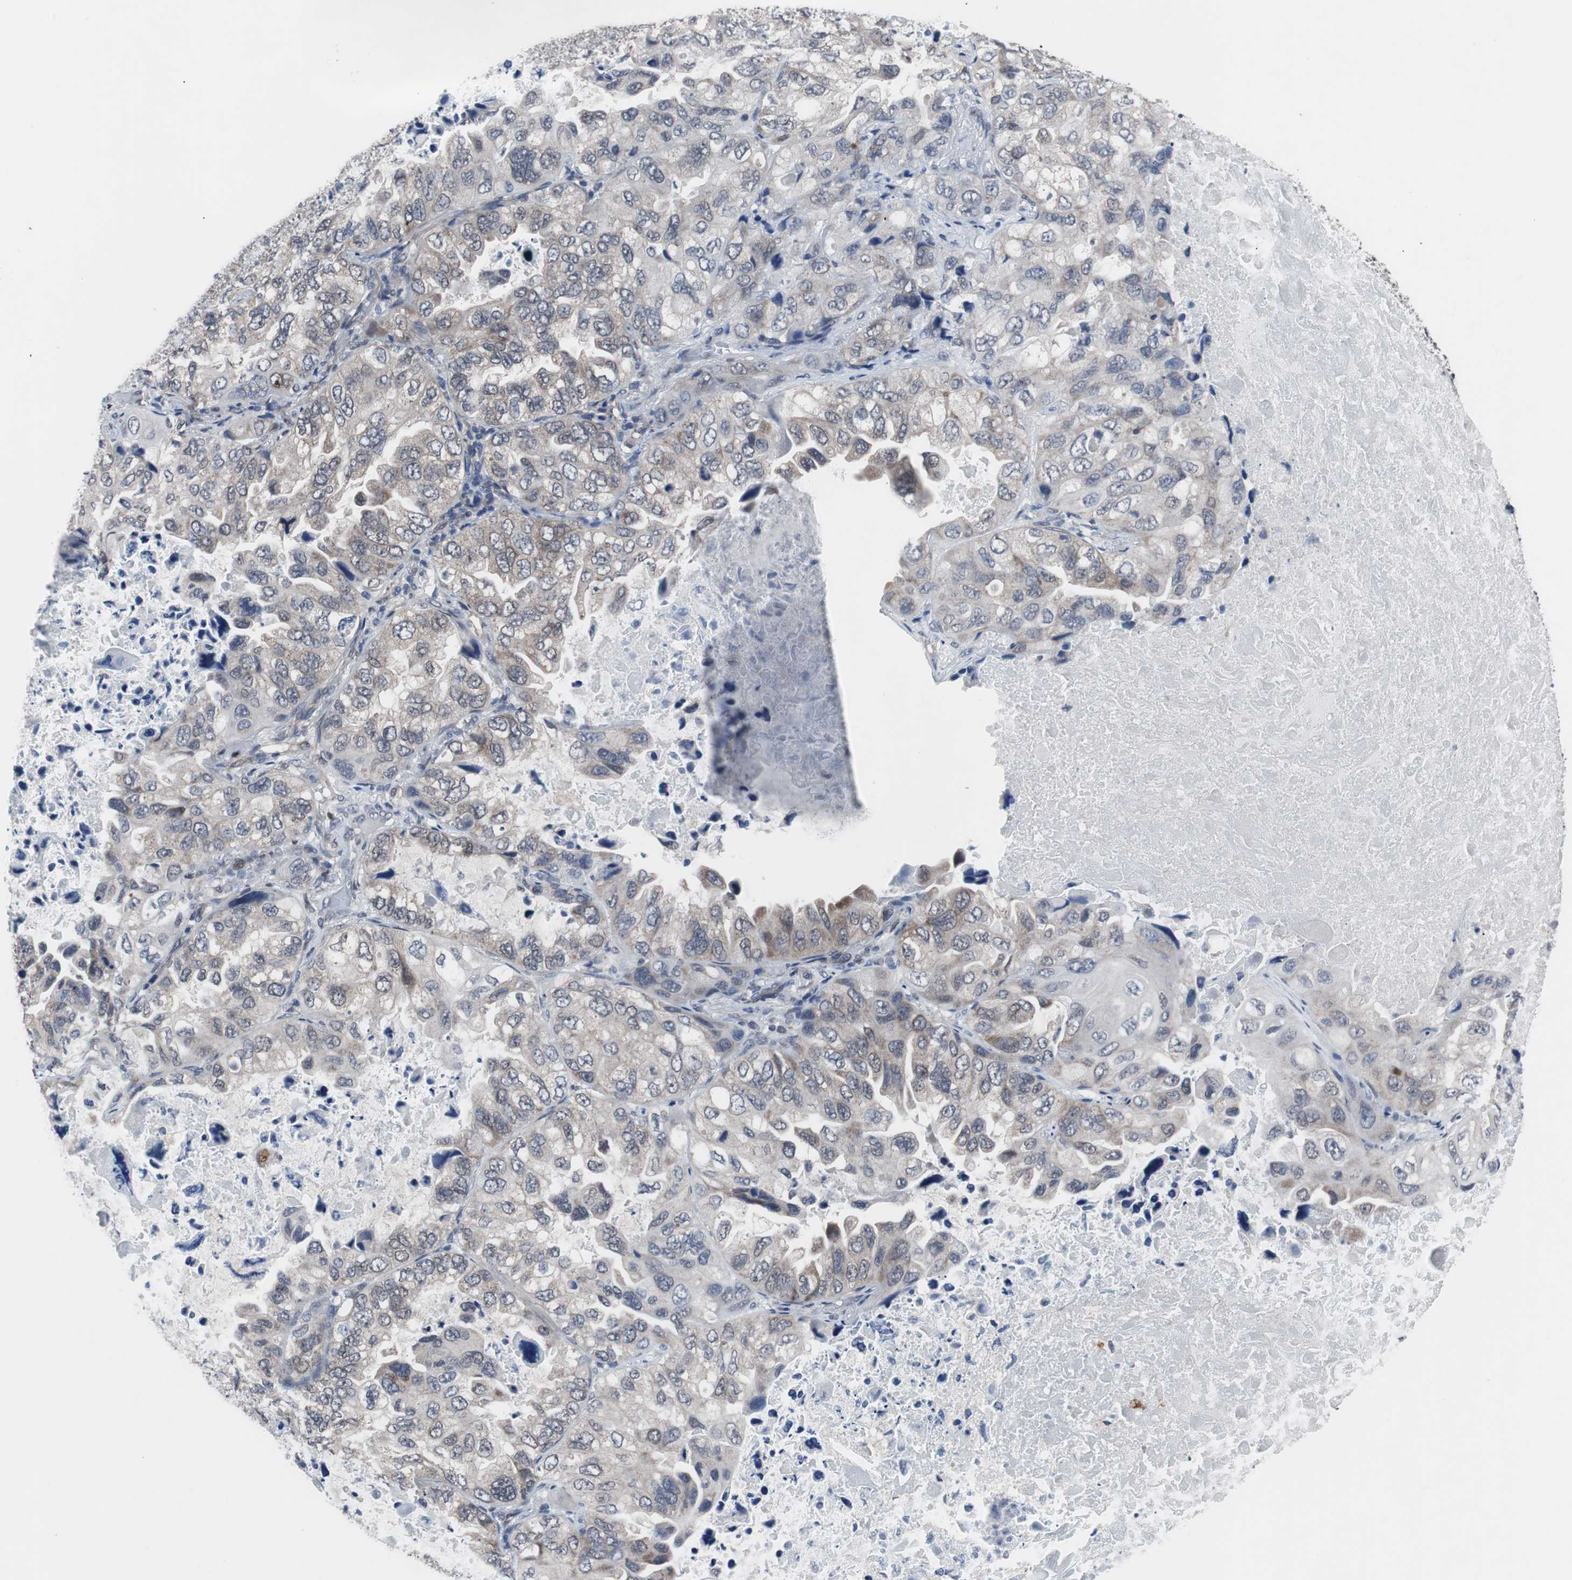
{"staining": {"intensity": "moderate", "quantity": "<25%", "location": "cytoplasmic/membranous"}, "tissue": "lung cancer", "cell_type": "Tumor cells", "image_type": "cancer", "snomed": [{"axis": "morphology", "description": "Squamous cell carcinoma, NOS"}, {"axis": "topography", "description": "Lung"}], "caption": "This histopathology image demonstrates IHC staining of human lung cancer, with low moderate cytoplasmic/membranous staining in about <25% of tumor cells.", "gene": "RBM47", "patient": {"sex": "female", "age": 73}}